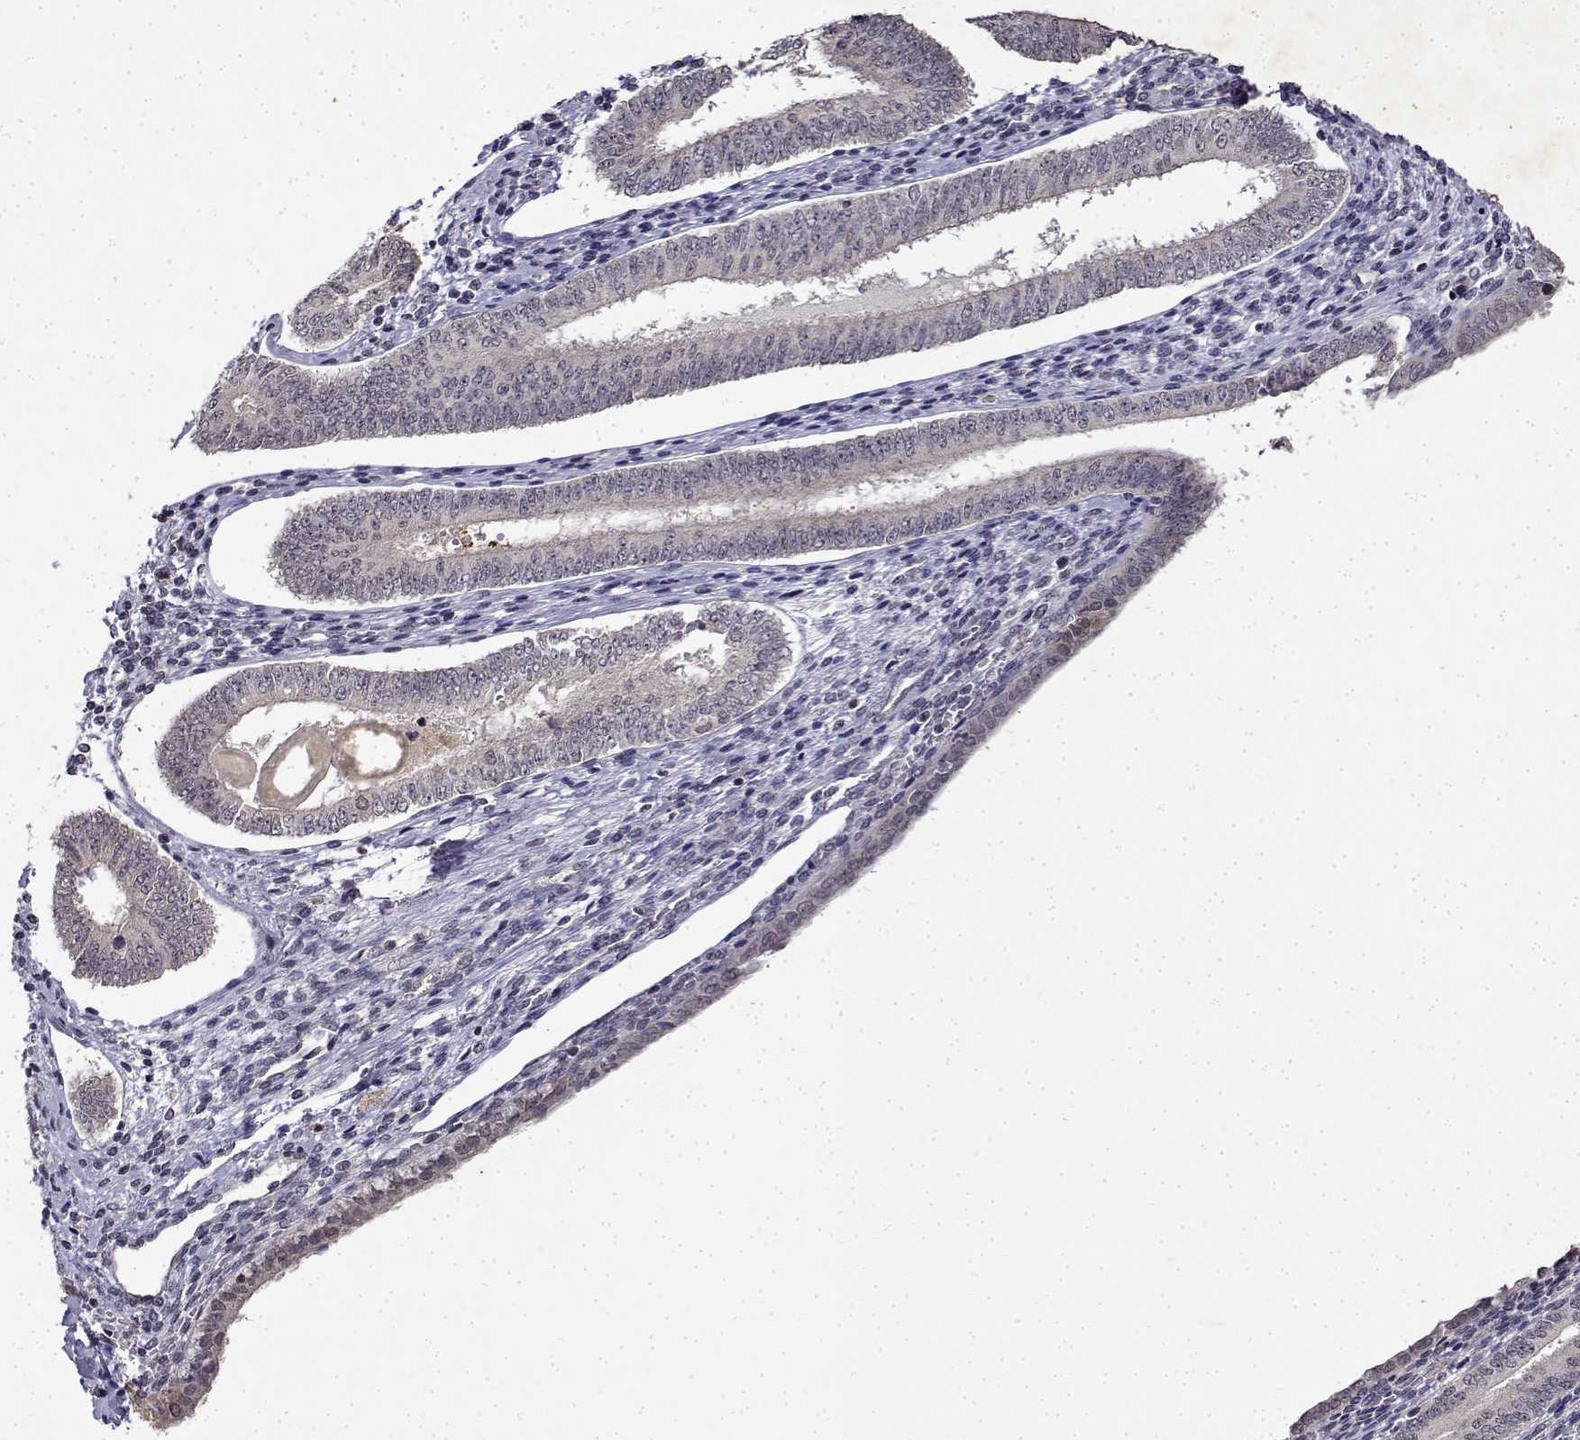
{"staining": {"intensity": "negative", "quantity": "none", "location": "none"}, "tissue": "cervical cancer", "cell_type": "Tumor cells", "image_type": "cancer", "snomed": [{"axis": "morphology", "description": "Squamous cell carcinoma, NOS"}, {"axis": "topography", "description": "Cervix"}], "caption": "There is no significant staining in tumor cells of cervical squamous cell carcinoma.", "gene": "BDNF", "patient": {"sex": "female", "age": 59}}